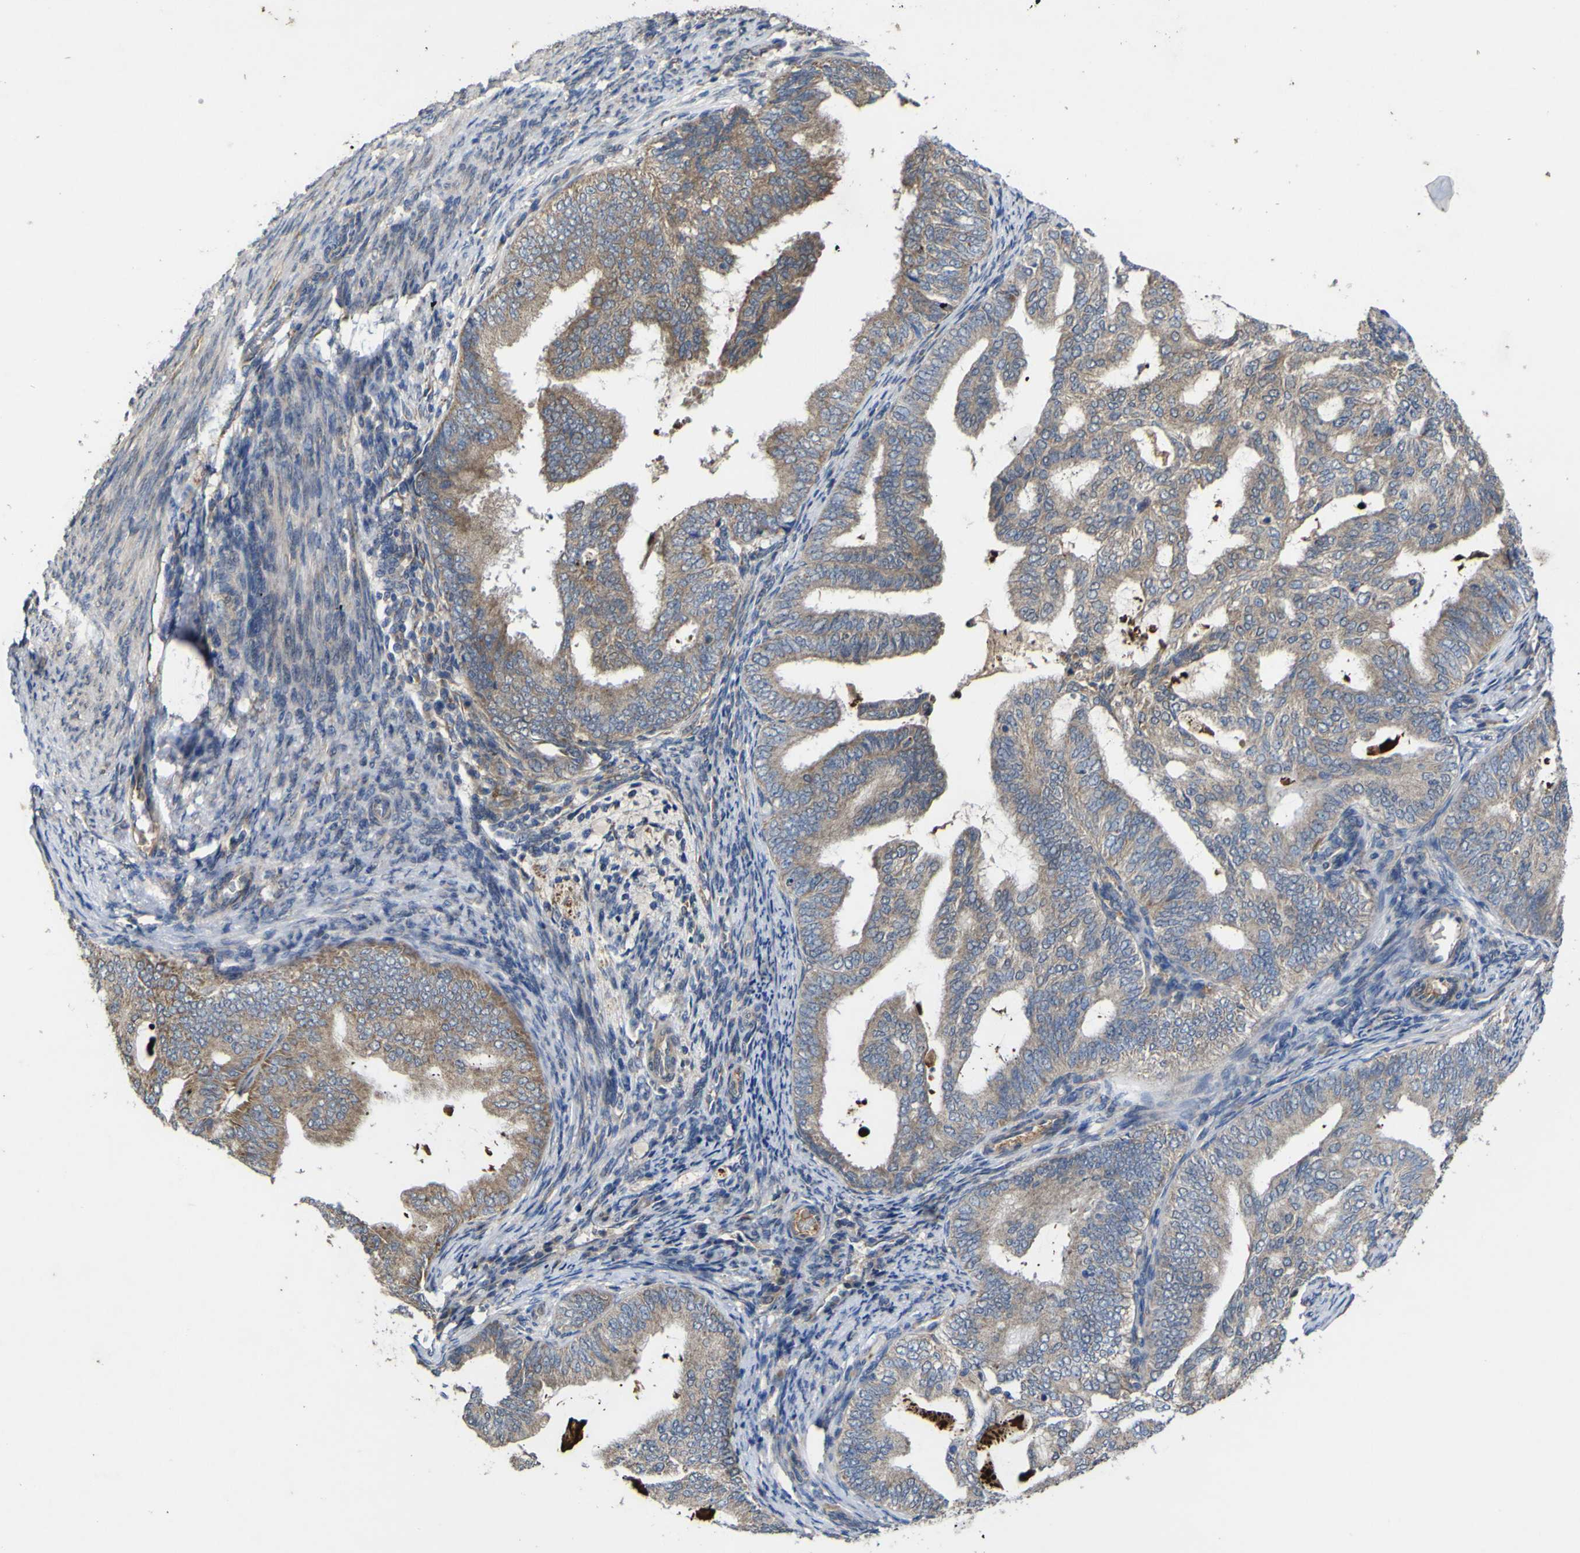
{"staining": {"intensity": "weak", "quantity": ">75%", "location": "cytoplasmic/membranous"}, "tissue": "endometrial cancer", "cell_type": "Tumor cells", "image_type": "cancer", "snomed": [{"axis": "morphology", "description": "Adenocarcinoma, NOS"}, {"axis": "topography", "description": "Endometrium"}], "caption": "Tumor cells display low levels of weak cytoplasmic/membranous staining in approximately >75% of cells in endometrial cancer. (DAB (3,3'-diaminobenzidine) = brown stain, brightfield microscopy at high magnification).", "gene": "IRAK2", "patient": {"sex": "female", "age": 58}}